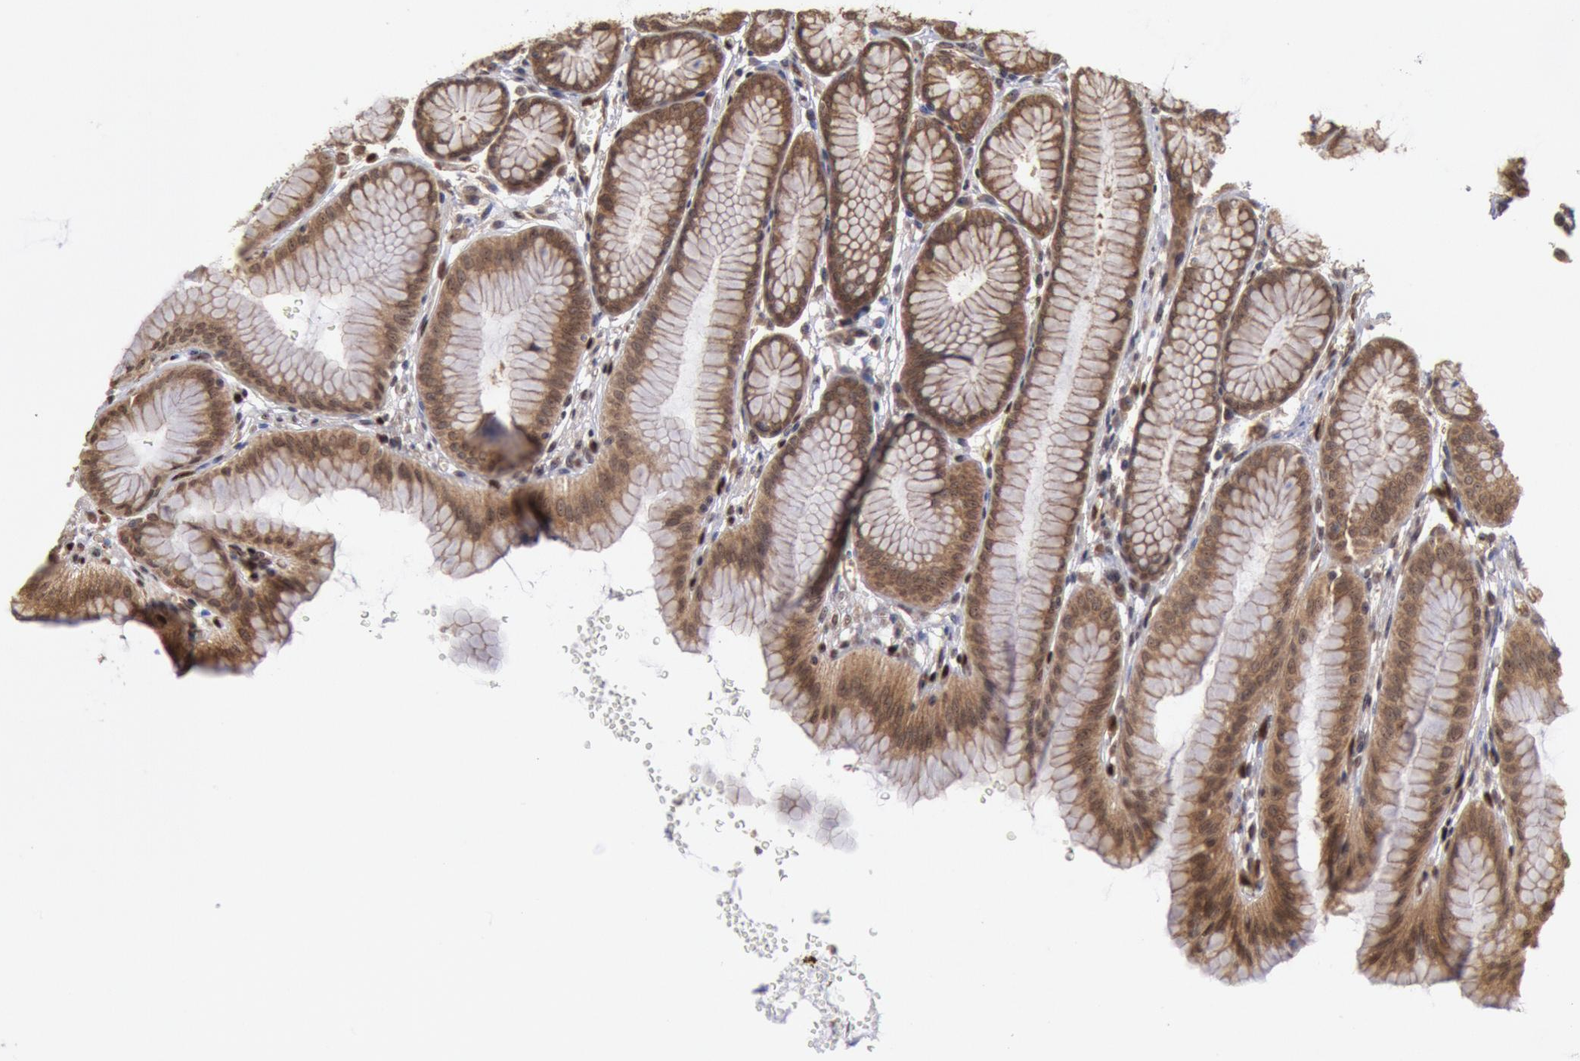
{"staining": {"intensity": "moderate", "quantity": ">75%", "location": "cytoplasmic/membranous"}, "tissue": "stomach", "cell_type": "Glandular cells", "image_type": "normal", "snomed": [{"axis": "morphology", "description": "Normal tissue, NOS"}, {"axis": "topography", "description": "Stomach"}], "caption": "Moderate cytoplasmic/membranous protein positivity is appreciated in about >75% of glandular cells in stomach.", "gene": "STX17", "patient": {"sex": "male", "age": 42}}